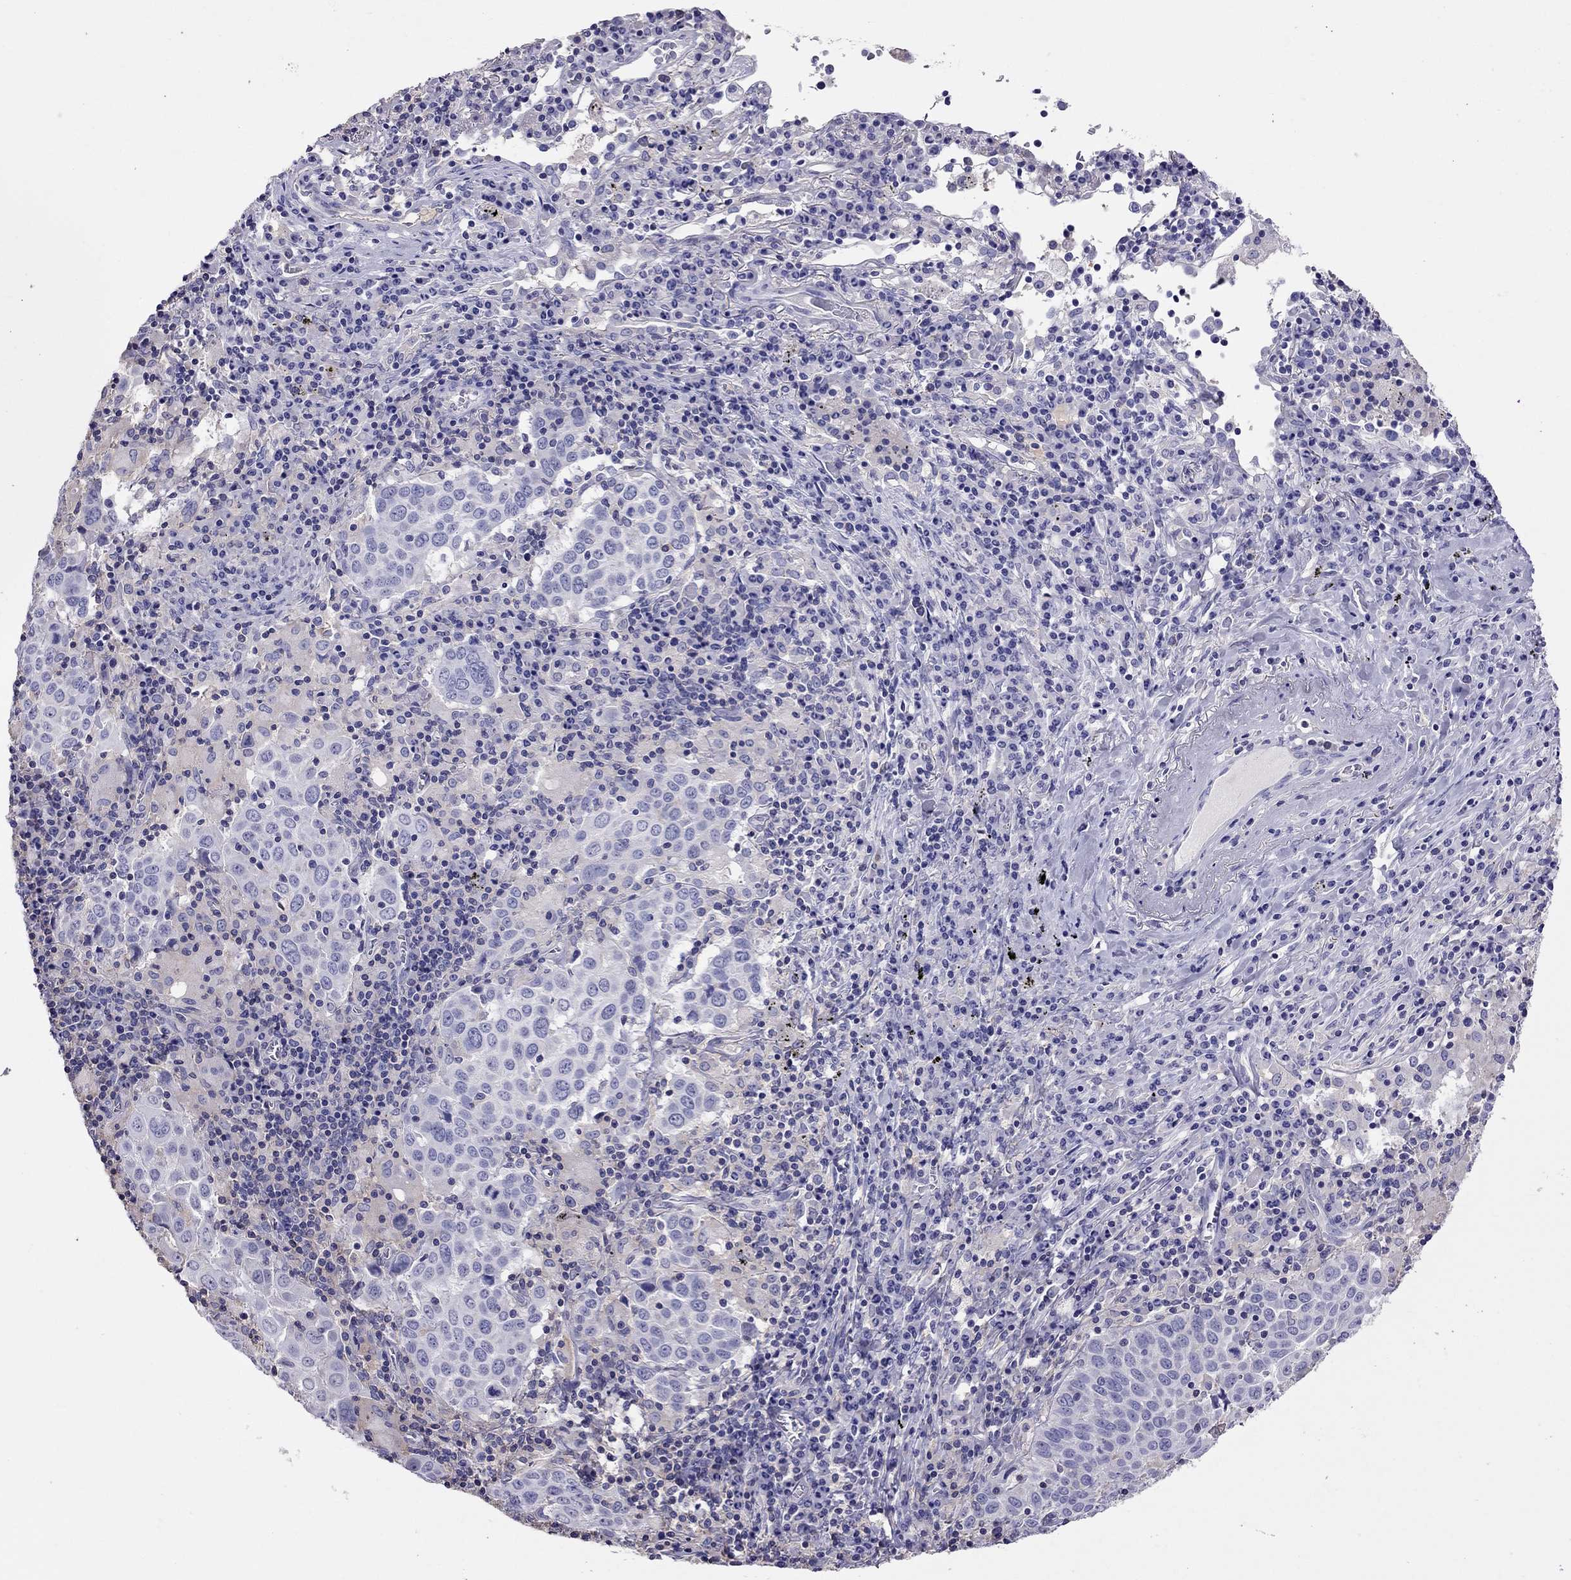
{"staining": {"intensity": "negative", "quantity": "none", "location": "none"}, "tissue": "lung cancer", "cell_type": "Tumor cells", "image_type": "cancer", "snomed": [{"axis": "morphology", "description": "Squamous cell carcinoma, NOS"}, {"axis": "topography", "description": "Lung"}], "caption": "An image of human squamous cell carcinoma (lung) is negative for staining in tumor cells.", "gene": "TEX22", "patient": {"sex": "male", "age": 57}}